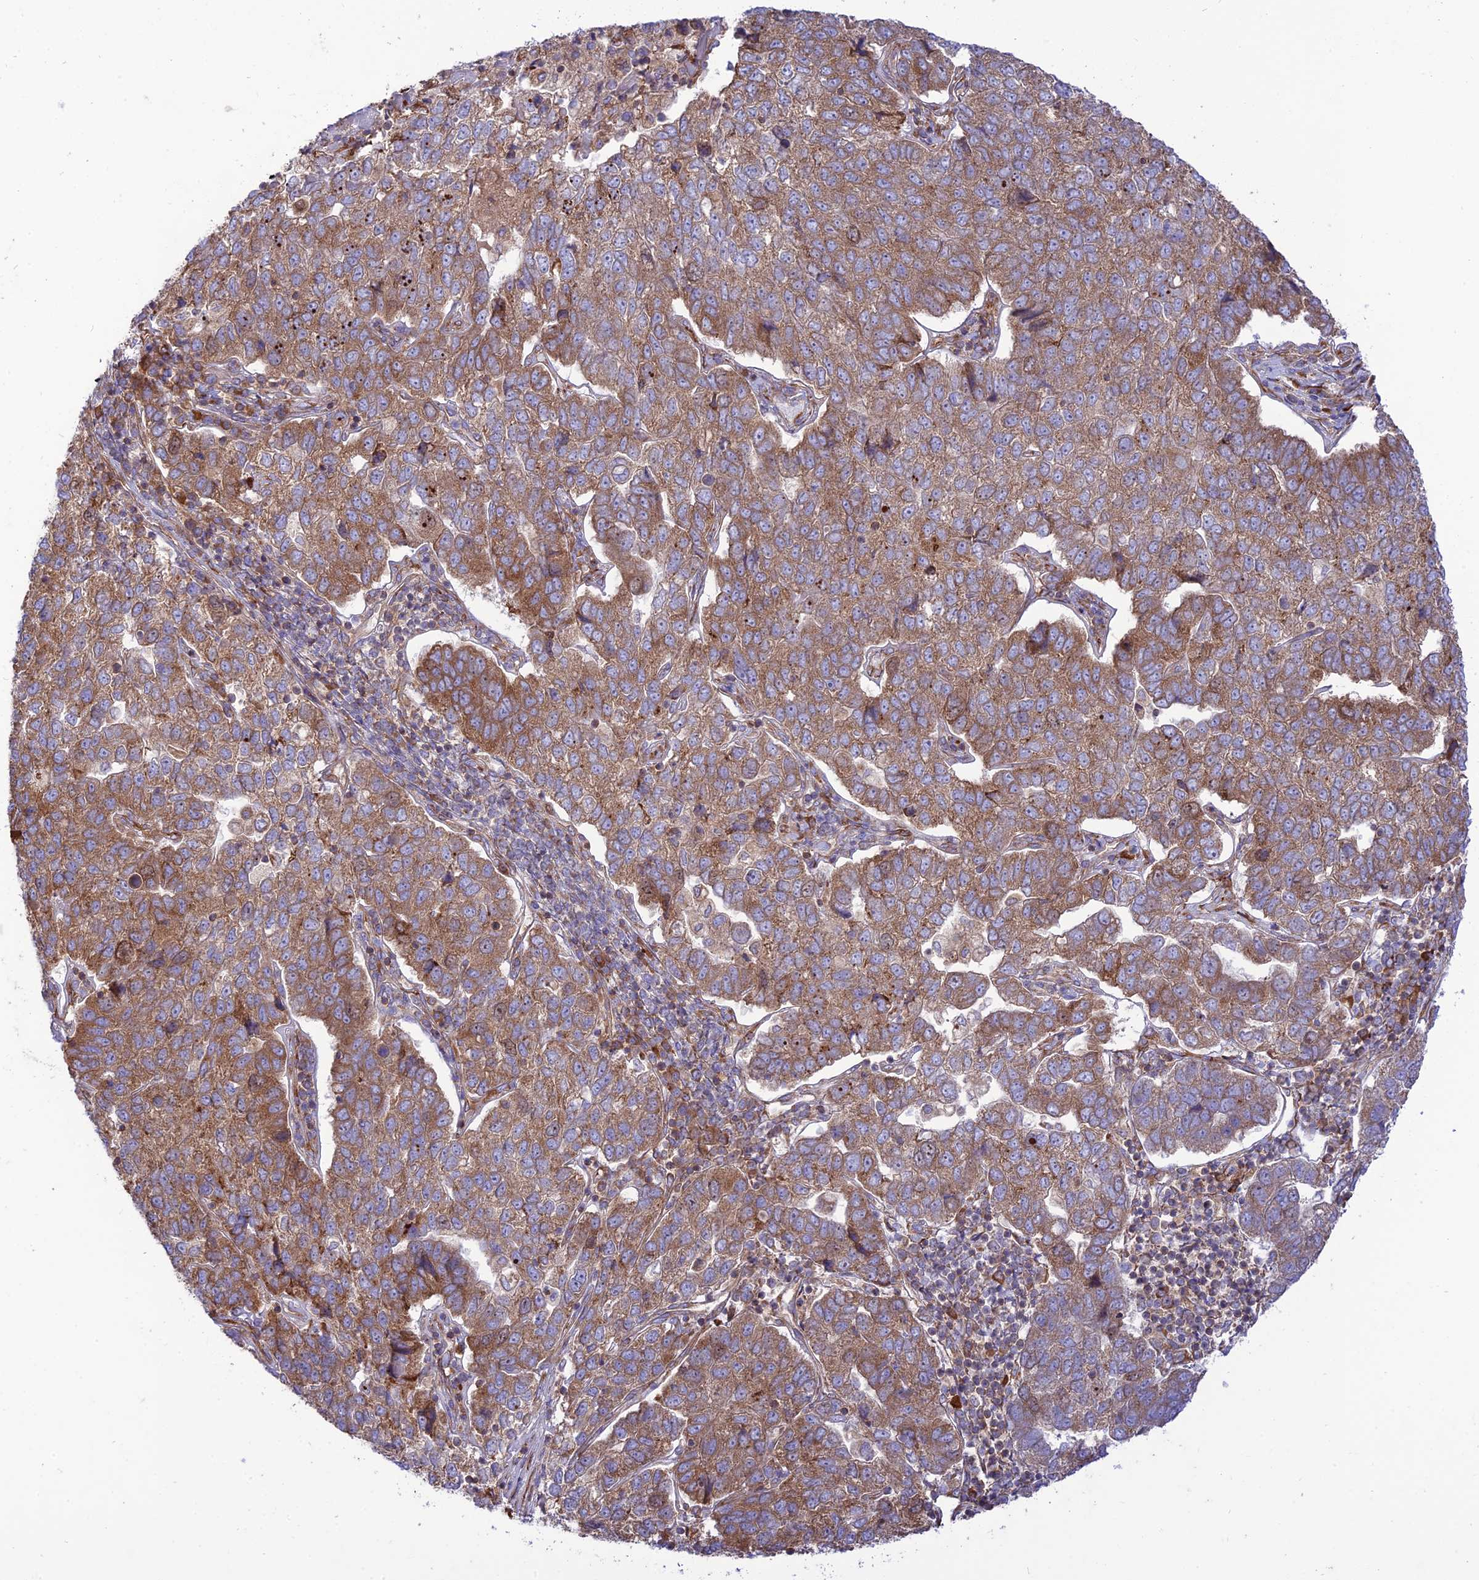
{"staining": {"intensity": "moderate", "quantity": ">75%", "location": "cytoplasmic/membranous"}, "tissue": "pancreatic cancer", "cell_type": "Tumor cells", "image_type": "cancer", "snomed": [{"axis": "morphology", "description": "Adenocarcinoma, NOS"}, {"axis": "topography", "description": "Pancreas"}], "caption": "Immunohistochemistry (IHC) micrograph of pancreatic cancer stained for a protein (brown), which shows medium levels of moderate cytoplasmic/membranous staining in approximately >75% of tumor cells.", "gene": "PIMREG", "patient": {"sex": "female", "age": 61}}